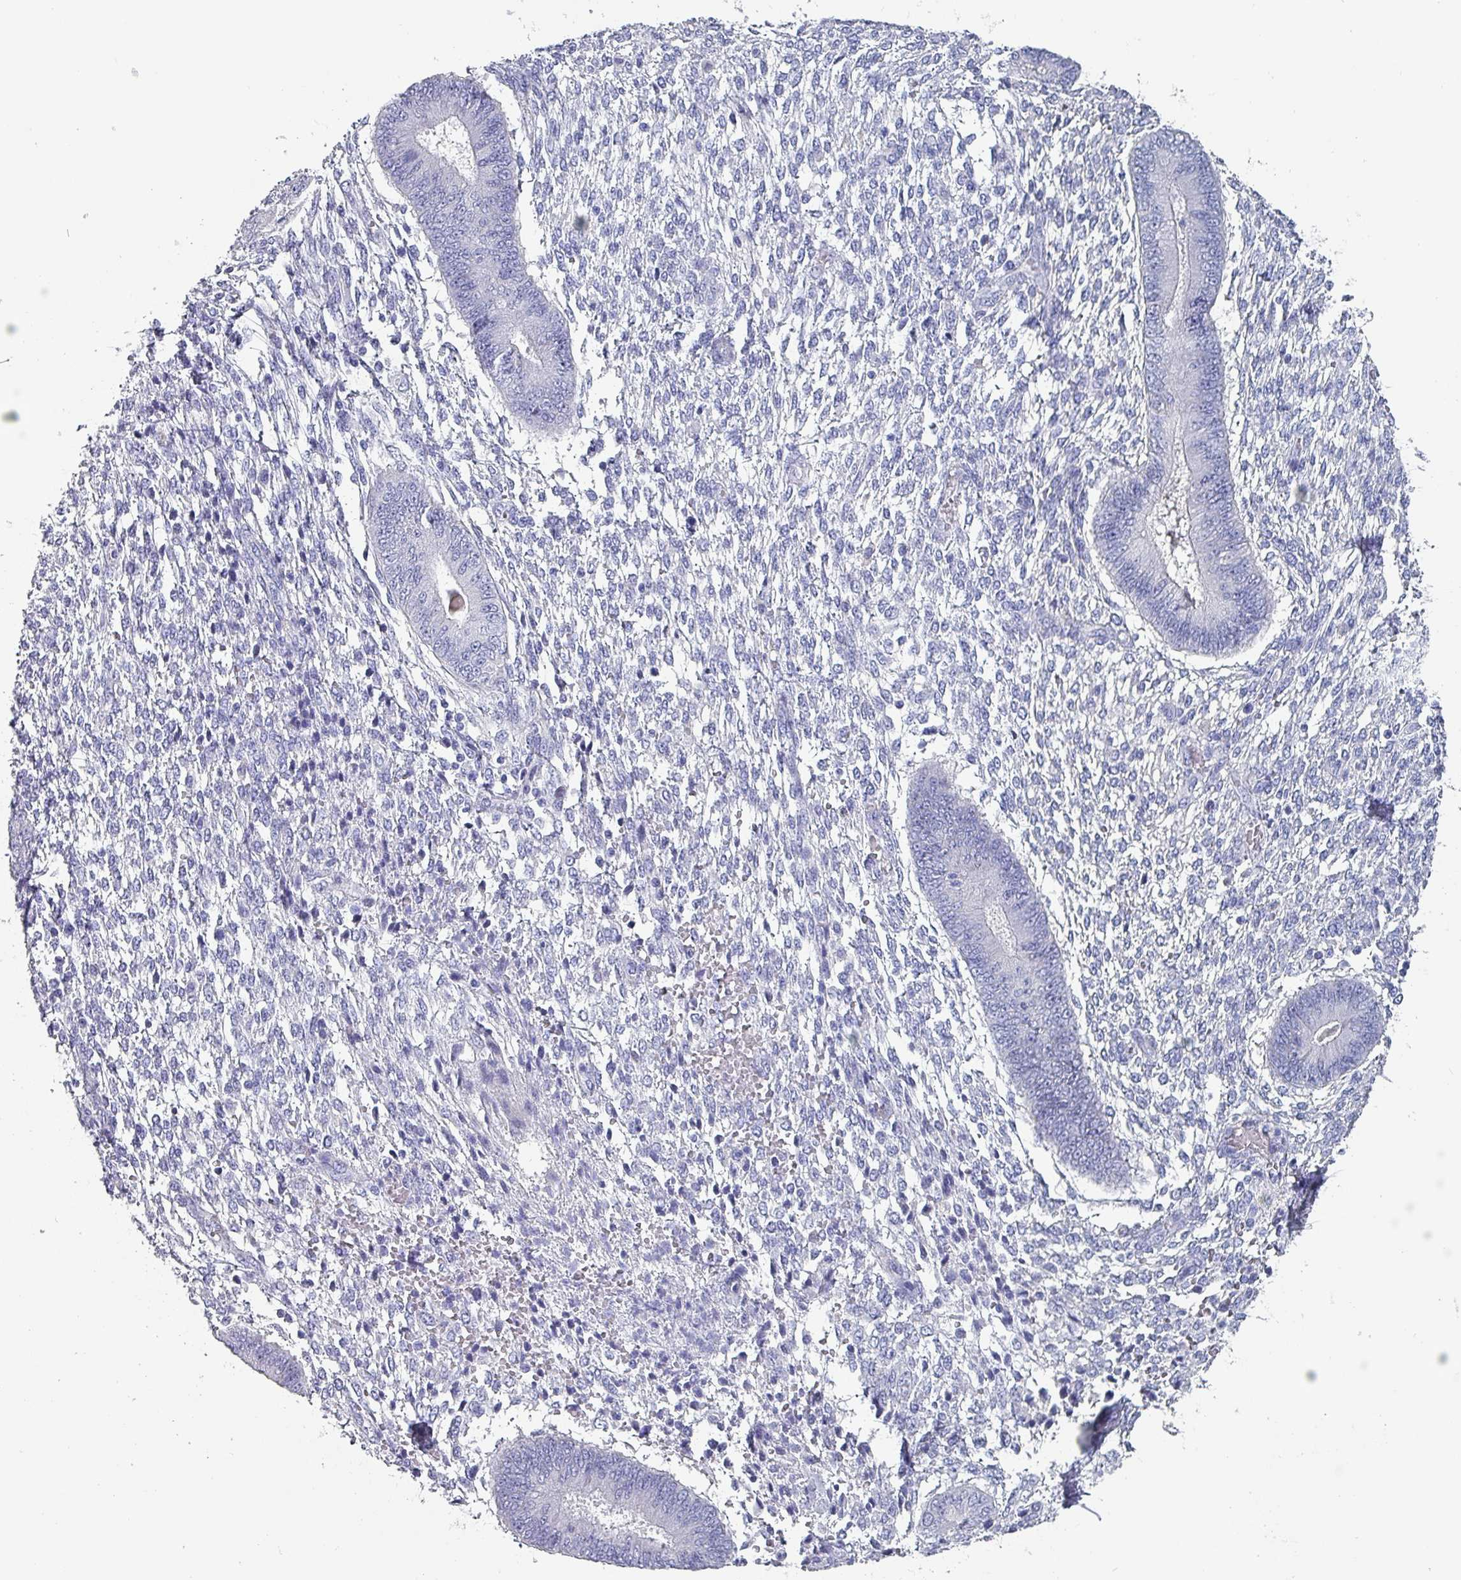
{"staining": {"intensity": "negative", "quantity": "none", "location": "none"}, "tissue": "endometrium", "cell_type": "Cells in endometrial stroma", "image_type": "normal", "snomed": [{"axis": "morphology", "description": "Normal tissue, NOS"}, {"axis": "topography", "description": "Endometrium"}], "caption": "Cells in endometrial stroma are negative for brown protein staining in benign endometrium. (DAB immunohistochemistry with hematoxylin counter stain).", "gene": "INS", "patient": {"sex": "female", "age": 49}}